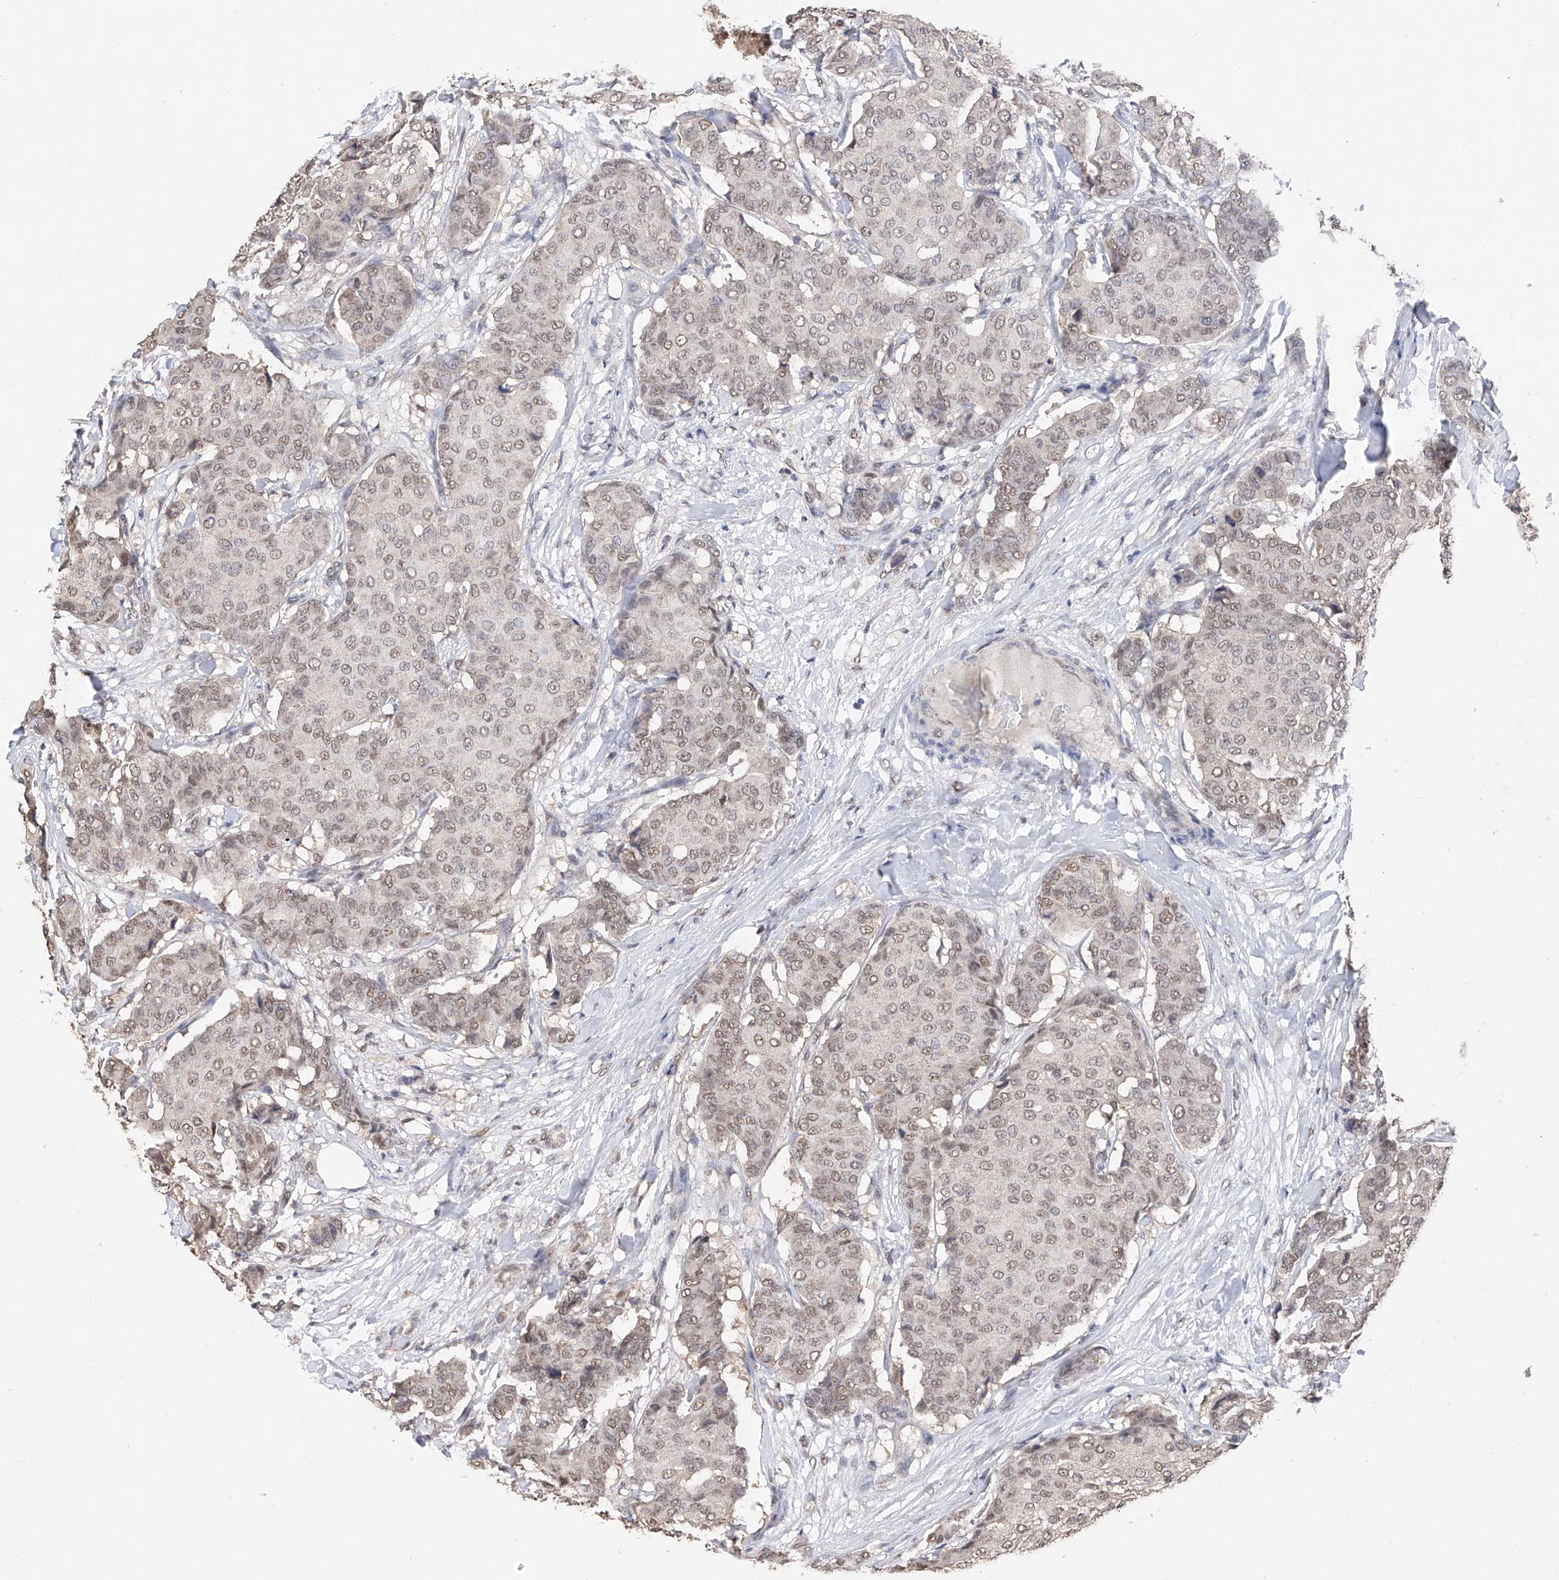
{"staining": {"intensity": "weak", "quantity": ">75%", "location": "nuclear"}, "tissue": "breast cancer", "cell_type": "Tumor cells", "image_type": "cancer", "snomed": [{"axis": "morphology", "description": "Duct carcinoma"}, {"axis": "topography", "description": "Breast"}], "caption": "Protein expression analysis of infiltrating ductal carcinoma (breast) displays weak nuclear staining in approximately >75% of tumor cells. The staining was performed using DAB (3,3'-diaminobenzidine), with brown indicating positive protein expression. Nuclei are stained blue with hematoxylin.", "gene": "DMAP1", "patient": {"sex": "female", "age": 75}}